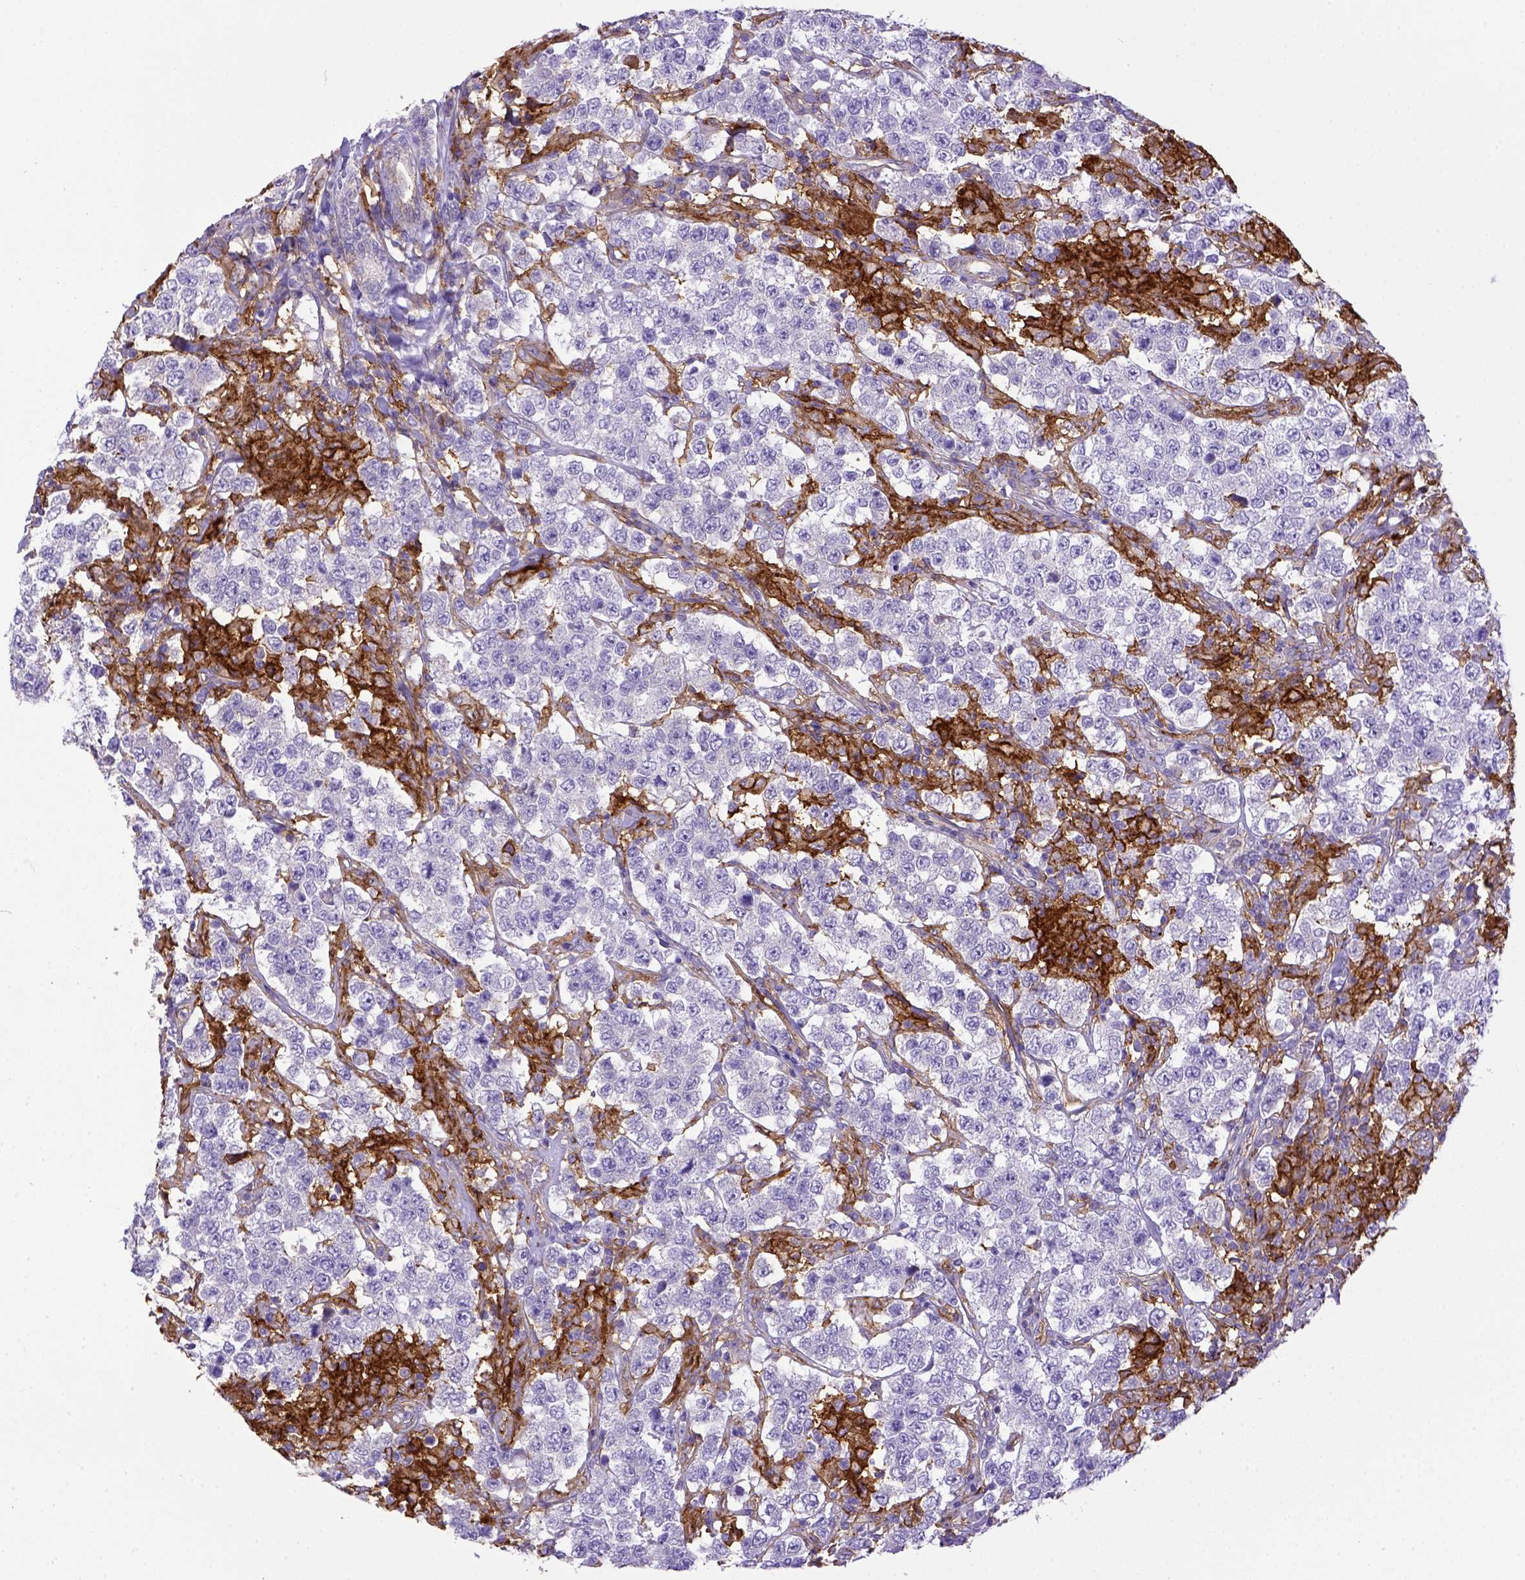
{"staining": {"intensity": "negative", "quantity": "none", "location": "none"}, "tissue": "testis cancer", "cell_type": "Tumor cells", "image_type": "cancer", "snomed": [{"axis": "morphology", "description": "Seminoma, NOS"}, {"axis": "morphology", "description": "Carcinoma, Embryonal, NOS"}, {"axis": "topography", "description": "Testis"}], "caption": "This histopathology image is of testis embryonal carcinoma stained with IHC to label a protein in brown with the nuclei are counter-stained blue. There is no staining in tumor cells.", "gene": "CD40", "patient": {"sex": "male", "age": 41}}